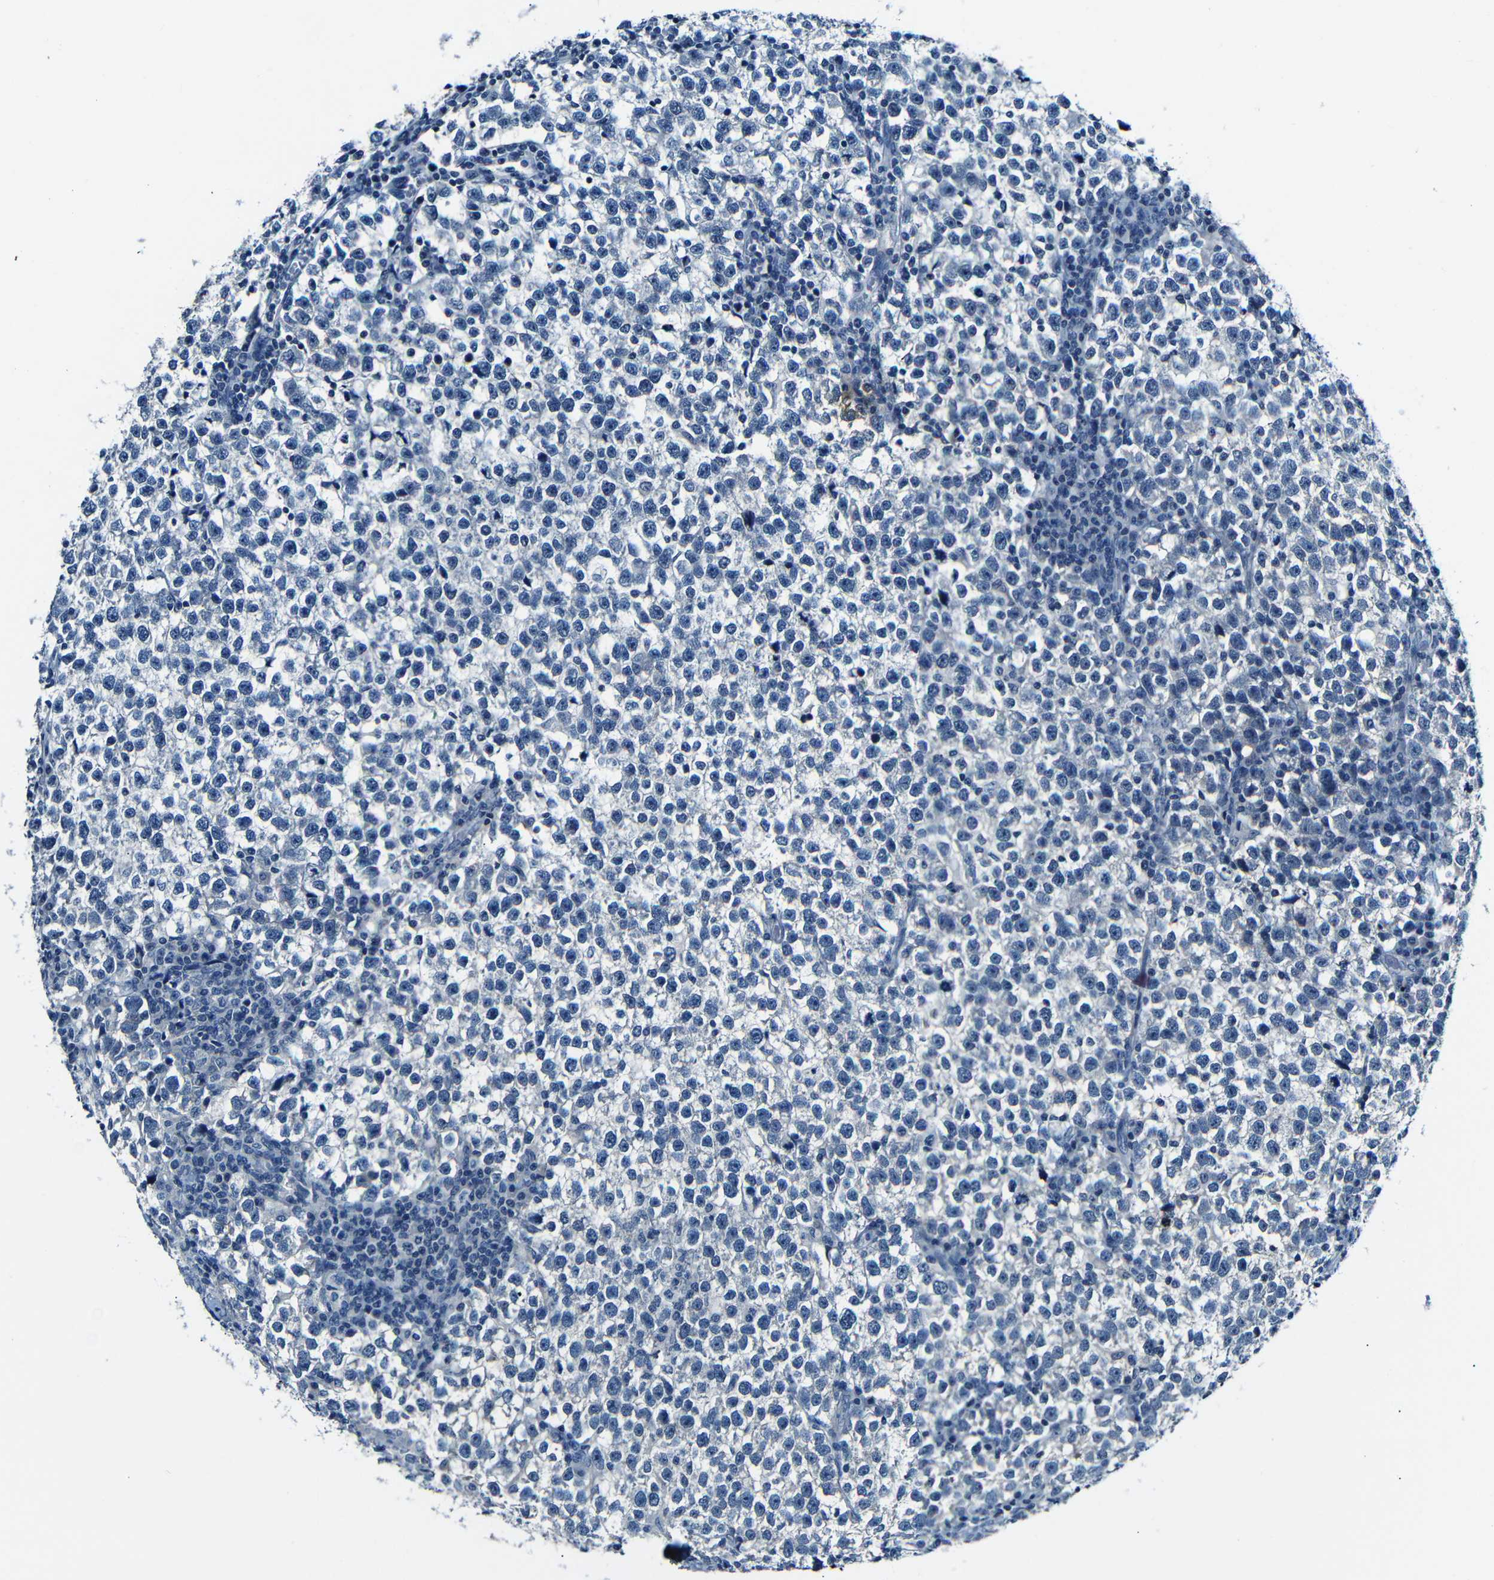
{"staining": {"intensity": "negative", "quantity": "none", "location": "none"}, "tissue": "testis cancer", "cell_type": "Tumor cells", "image_type": "cancer", "snomed": [{"axis": "morphology", "description": "Normal tissue, NOS"}, {"axis": "morphology", "description": "Seminoma, NOS"}, {"axis": "topography", "description": "Testis"}], "caption": "Immunohistochemical staining of human testis seminoma exhibits no significant staining in tumor cells.", "gene": "ANK3", "patient": {"sex": "male", "age": 43}}